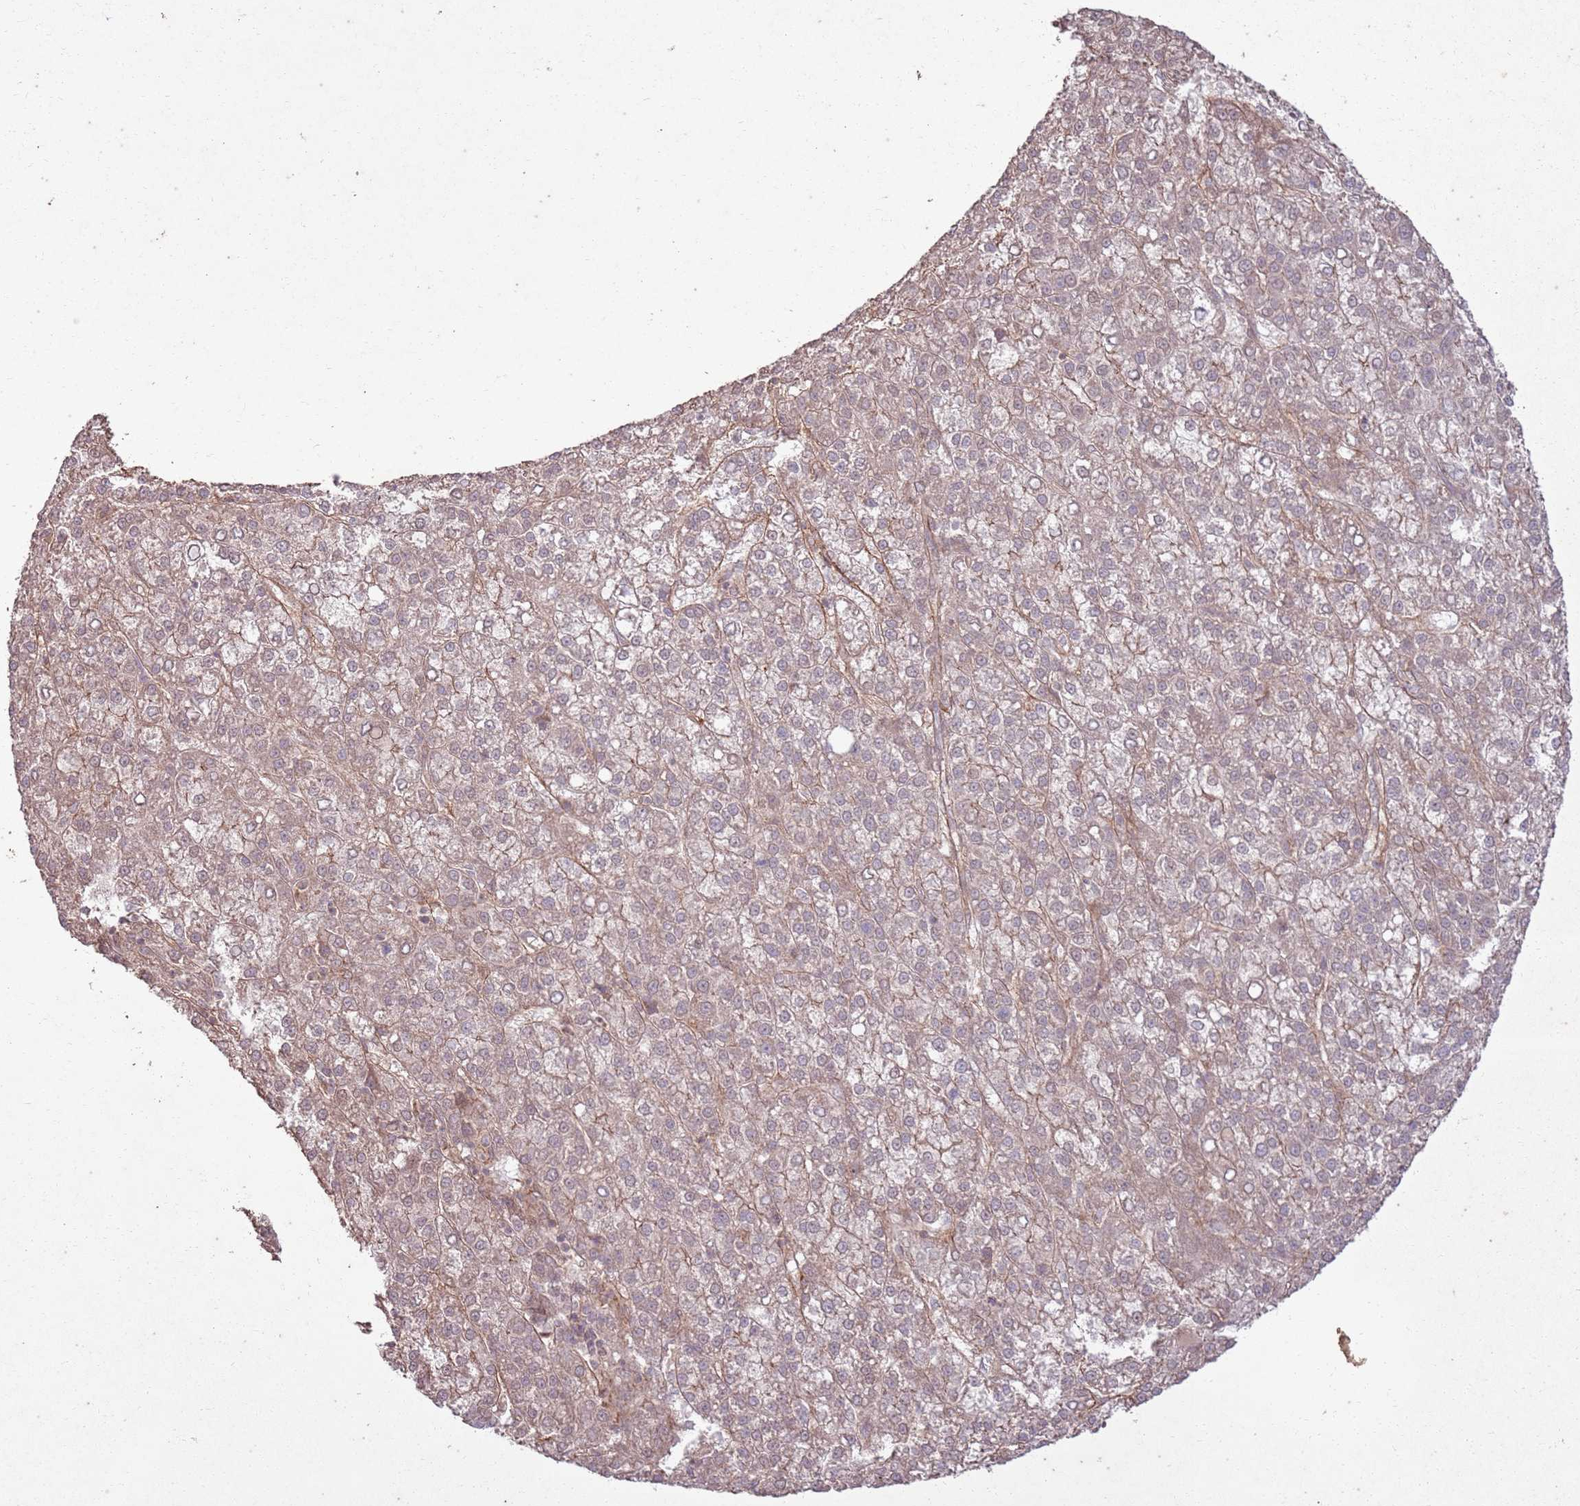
{"staining": {"intensity": "weak", "quantity": ">75%", "location": "cytoplasmic/membranous"}, "tissue": "liver cancer", "cell_type": "Tumor cells", "image_type": "cancer", "snomed": [{"axis": "morphology", "description": "Carcinoma, Hepatocellular, NOS"}, {"axis": "topography", "description": "Liver"}], "caption": "Hepatocellular carcinoma (liver) was stained to show a protein in brown. There is low levels of weak cytoplasmic/membranous expression in approximately >75% of tumor cells. (Stains: DAB in brown, nuclei in blue, Microscopy: brightfield microscopy at high magnification).", "gene": "ZNF623", "patient": {"sex": "female", "age": 58}}